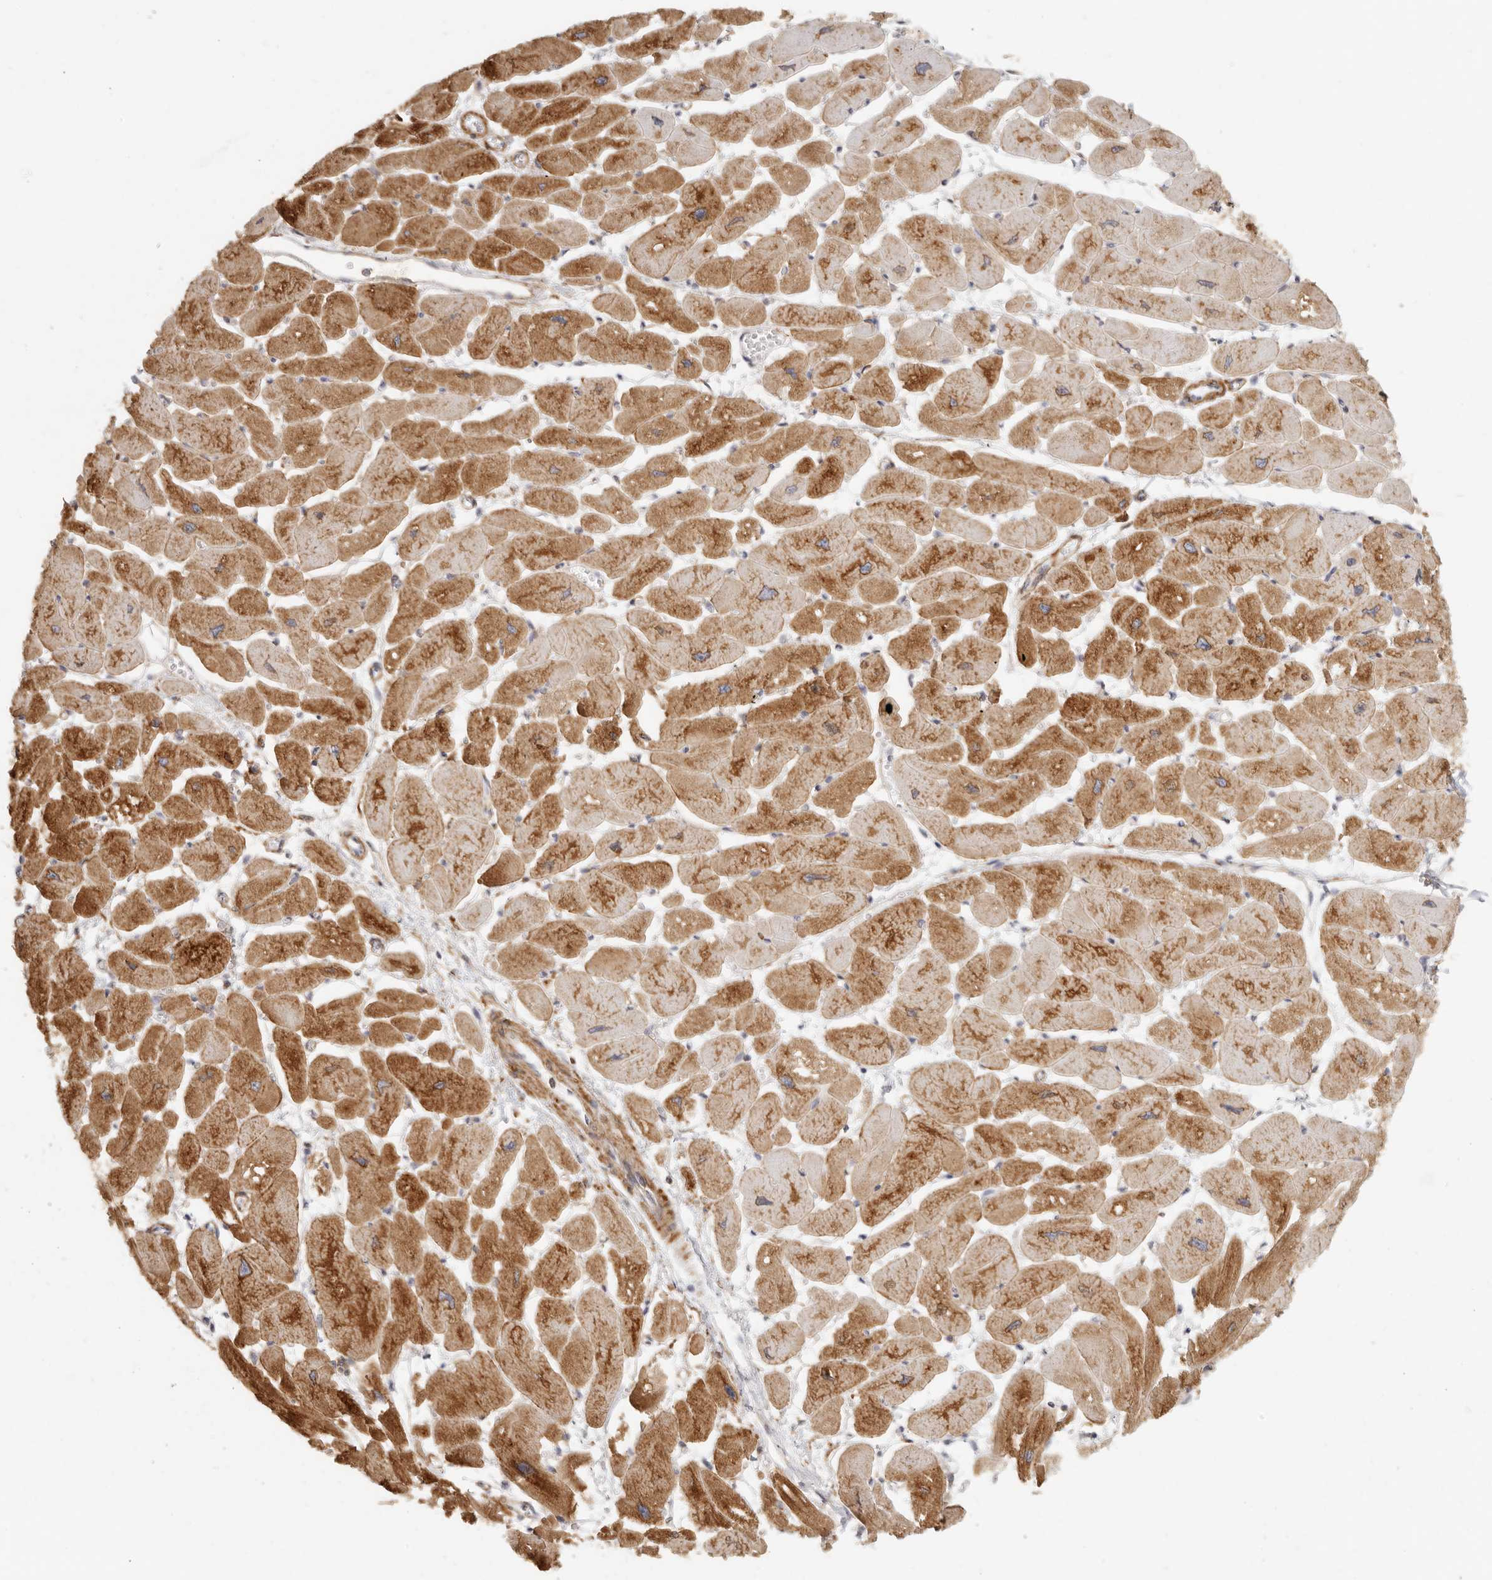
{"staining": {"intensity": "moderate", "quantity": ">75%", "location": "cytoplasmic/membranous"}, "tissue": "heart muscle", "cell_type": "Cardiomyocytes", "image_type": "normal", "snomed": [{"axis": "morphology", "description": "Normal tissue, NOS"}, {"axis": "topography", "description": "Heart"}], "caption": "Immunohistochemistry (IHC) of normal human heart muscle shows medium levels of moderate cytoplasmic/membranous expression in approximately >75% of cardiomyocytes.", "gene": "NIBAN1", "patient": {"sex": "female", "age": 54}}